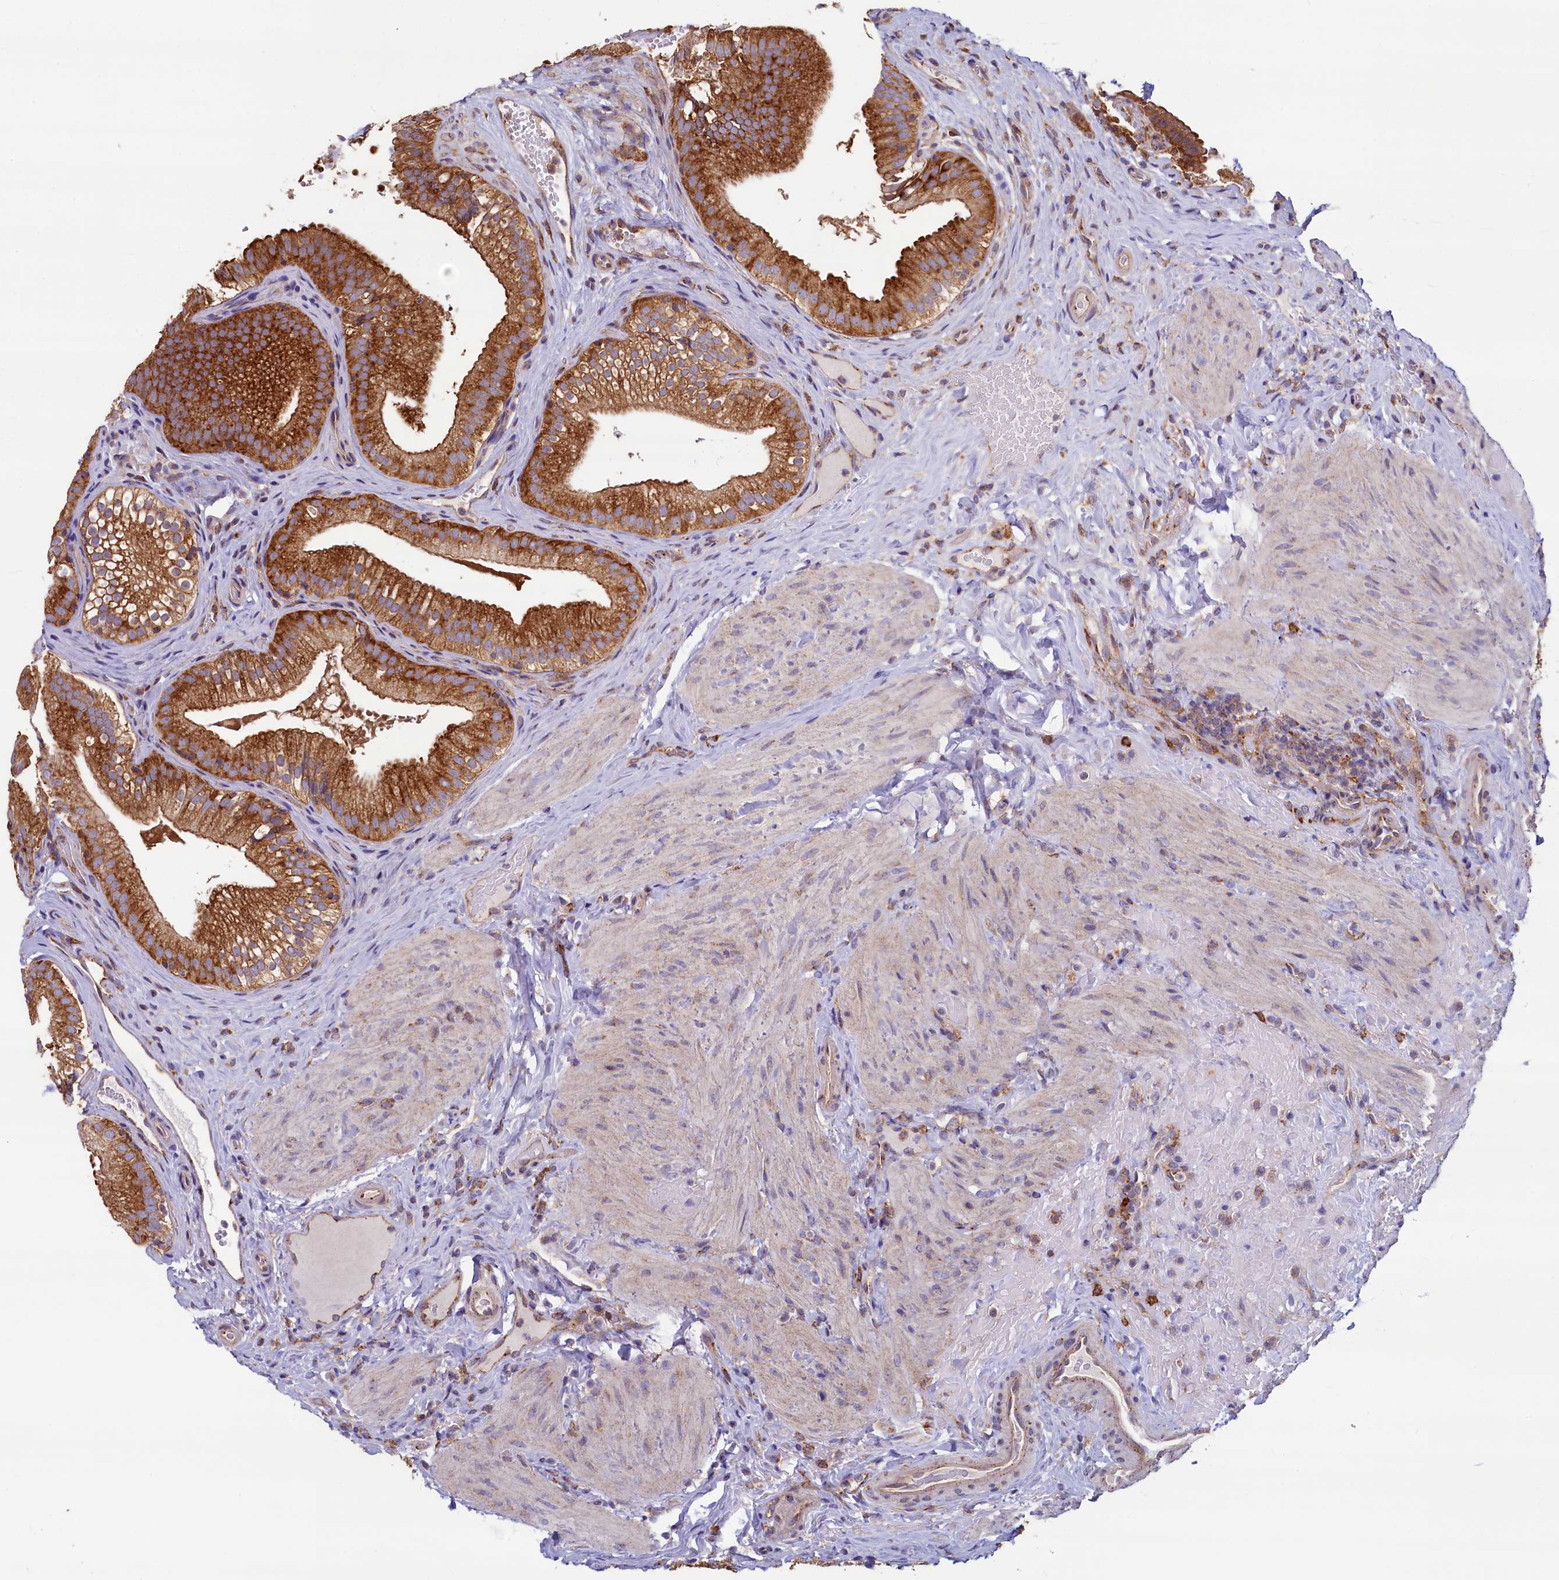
{"staining": {"intensity": "strong", "quantity": ">75%", "location": "cytoplasmic/membranous"}, "tissue": "gallbladder", "cell_type": "Glandular cells", "image_type": "normal", "snomed": [{"axis": "morphology", "description": "Normal tissue, NOS"}, {"axis": "topography", "description": "Gallbladder"}], "caption": "A brown stain labels strong cytoplasmic/membranous staining of a protein in glandular cells of unremarkable gallbladder.", "gene": "GPR21", "patient": {"sex": "female", "age": 30}}